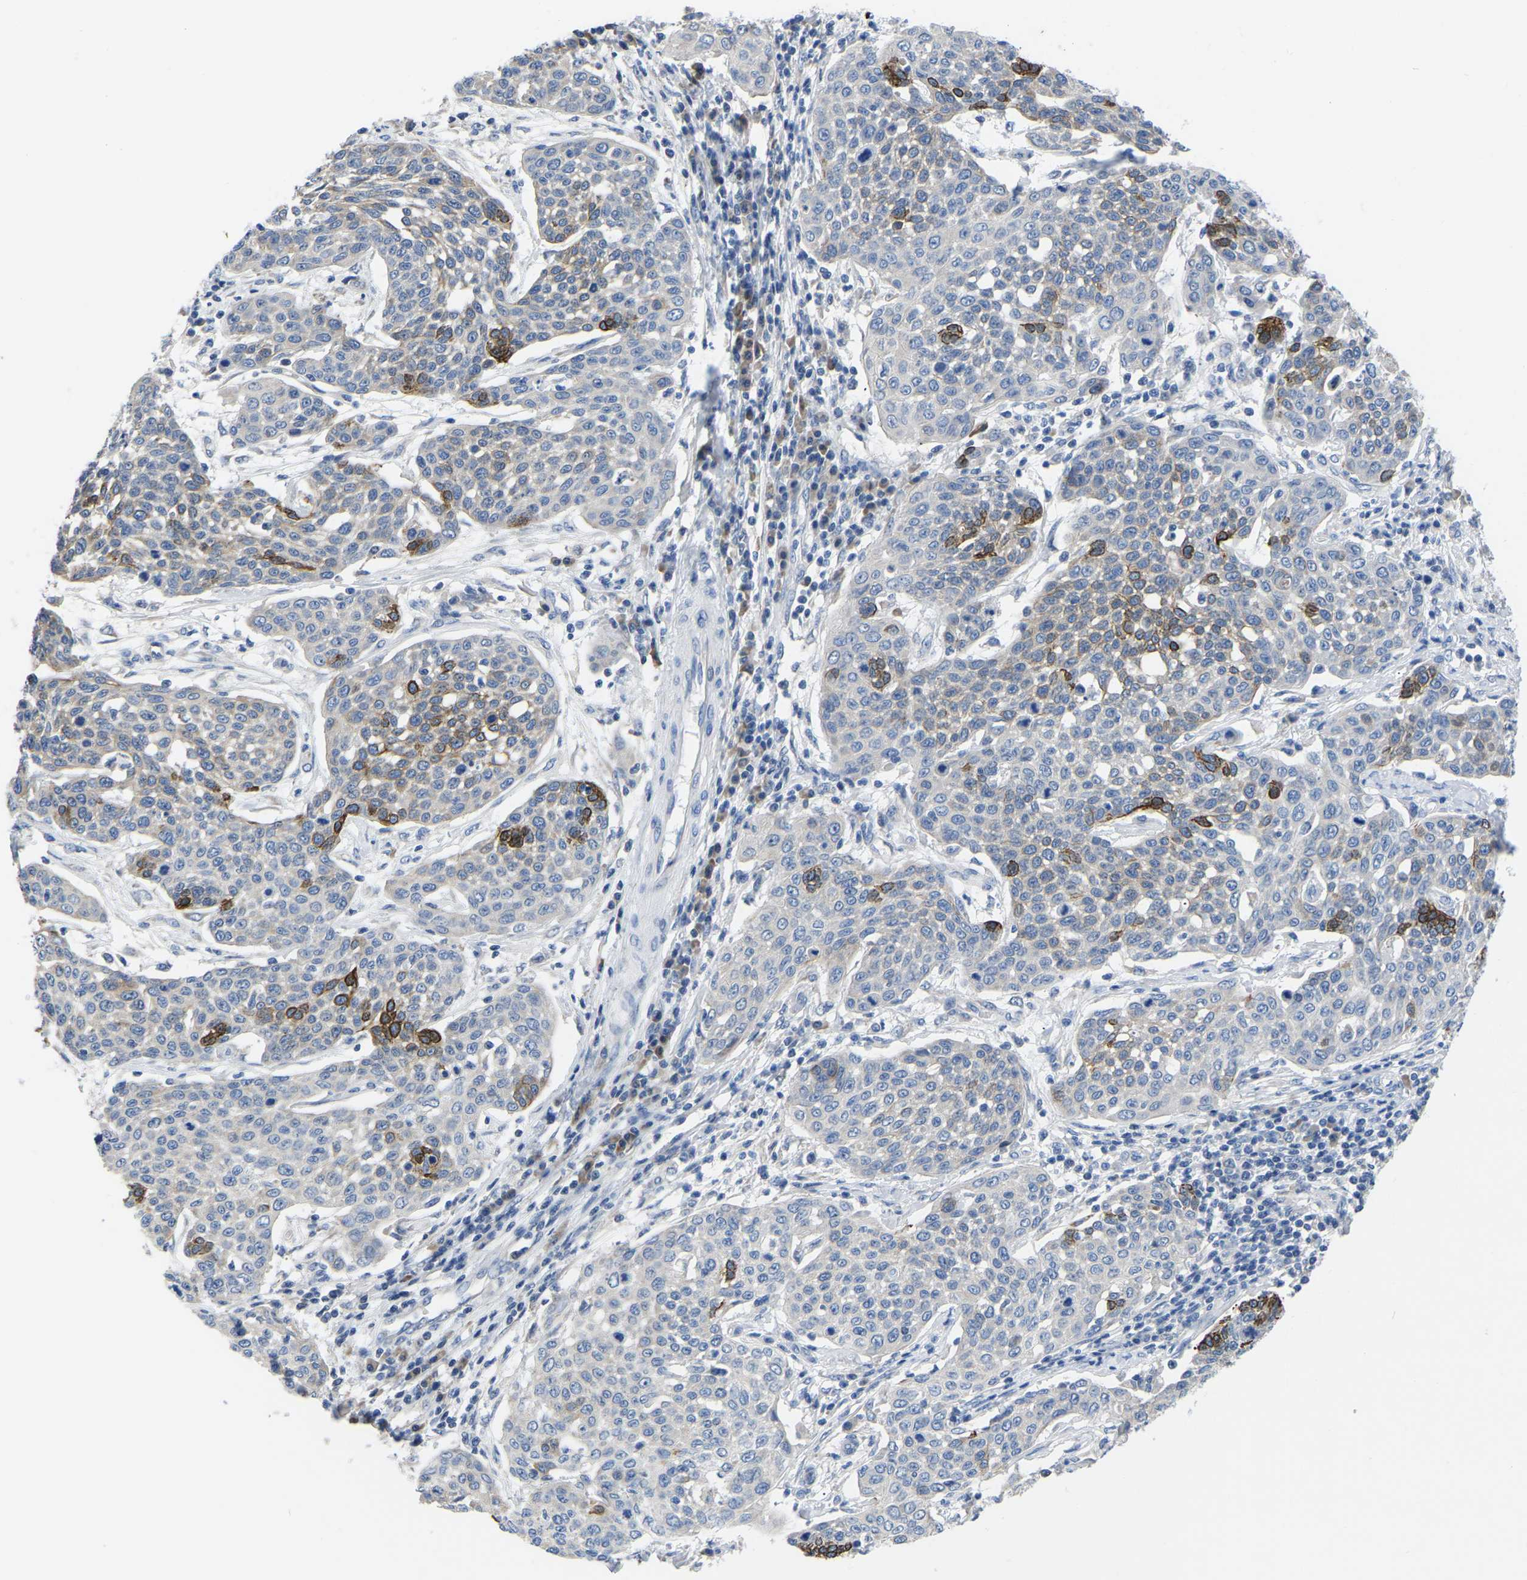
{"staining": {"intensity": "strong", "quantity": "<25%", "location": "cytoplasmic/membranous"}, "tissue": "cervical cancer", "cell_type": "Tumor cells", "image_type": "cancer", "snomed": [{"axis": "morphology", "description": "Squamous cell carcinoma, NOS"}, {"axis": "topography", "description": "Cervix"}], "caption": "Immunohistochemistry (IHC) histopathology image of neoplastic tissue: cervical cancer stained using immunohistochemistry (IHC) demonstrates medium levels of strong protein expression localized specifically in the cytoplasmic/membranous of tumor cells, appearing as a cytoplasmic/membranous brown color.", "gene": "ABCA10", "patient": {"sex": "female", "age": 34}}